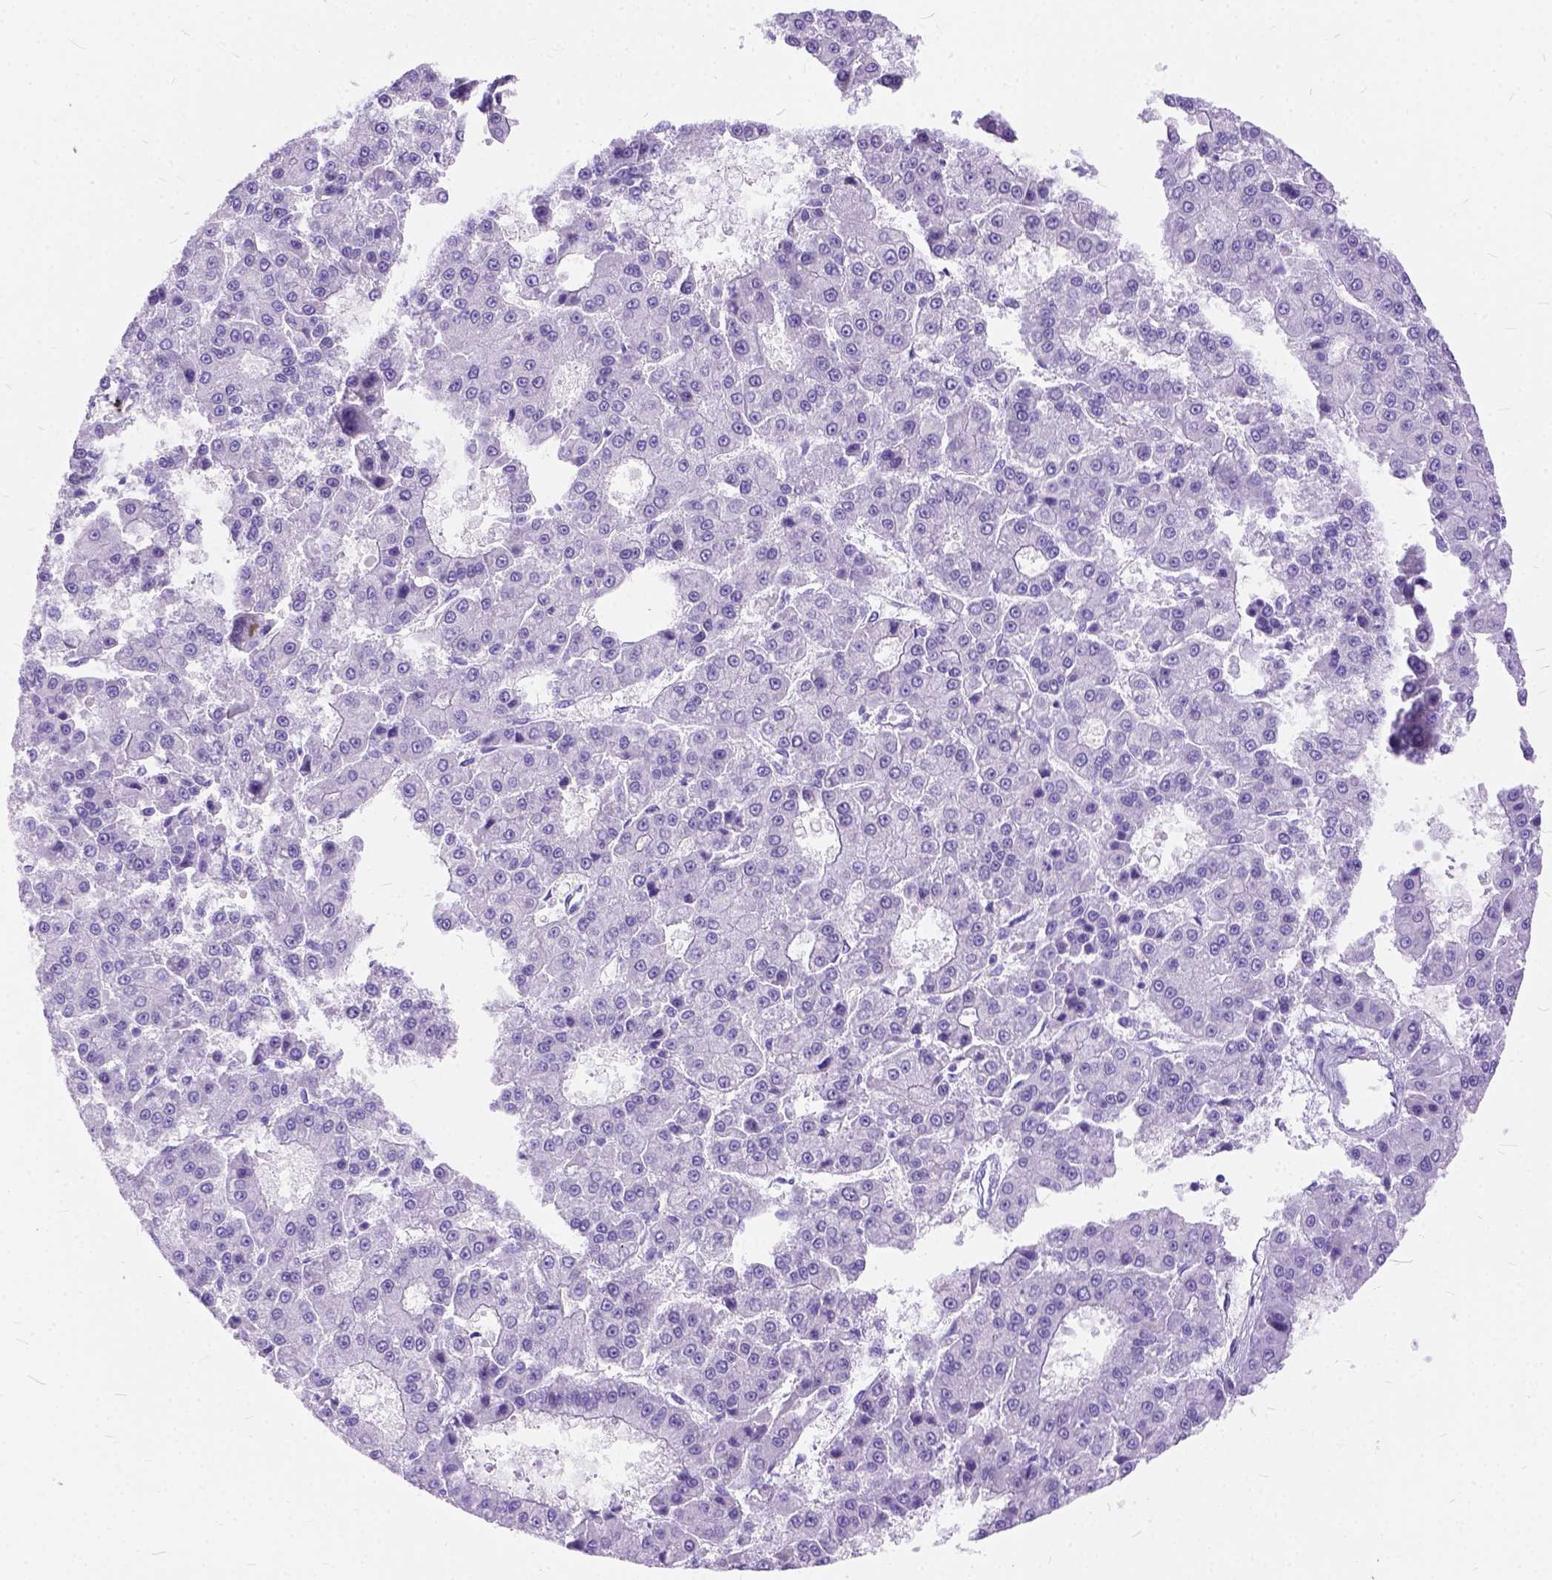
{"staining": {"intensity": "negative", "quantity": "none", "location": "none"}, "tissue": "liver cancer", "cell_type": "Tumor cells", "image_type": "cancer", "snomed": [{"axis": "morphology", "description": "Carcinoma, Hepatocellular, NOS"}, {"axis": "topography", "description": "Liver"}], "caption": "High magnification brightfield microscopy of liver cancer stained with DAB (brown) and counterstained with hematoxylin (blue): tumor cells show no significant expression. Brightfield microscopy of IHC stained with DAB (brown) and hematoxylin (blue), captured at high magnification.", "gene": "C1QTNF3", "patient": {"sex": "male", "age": 70}}